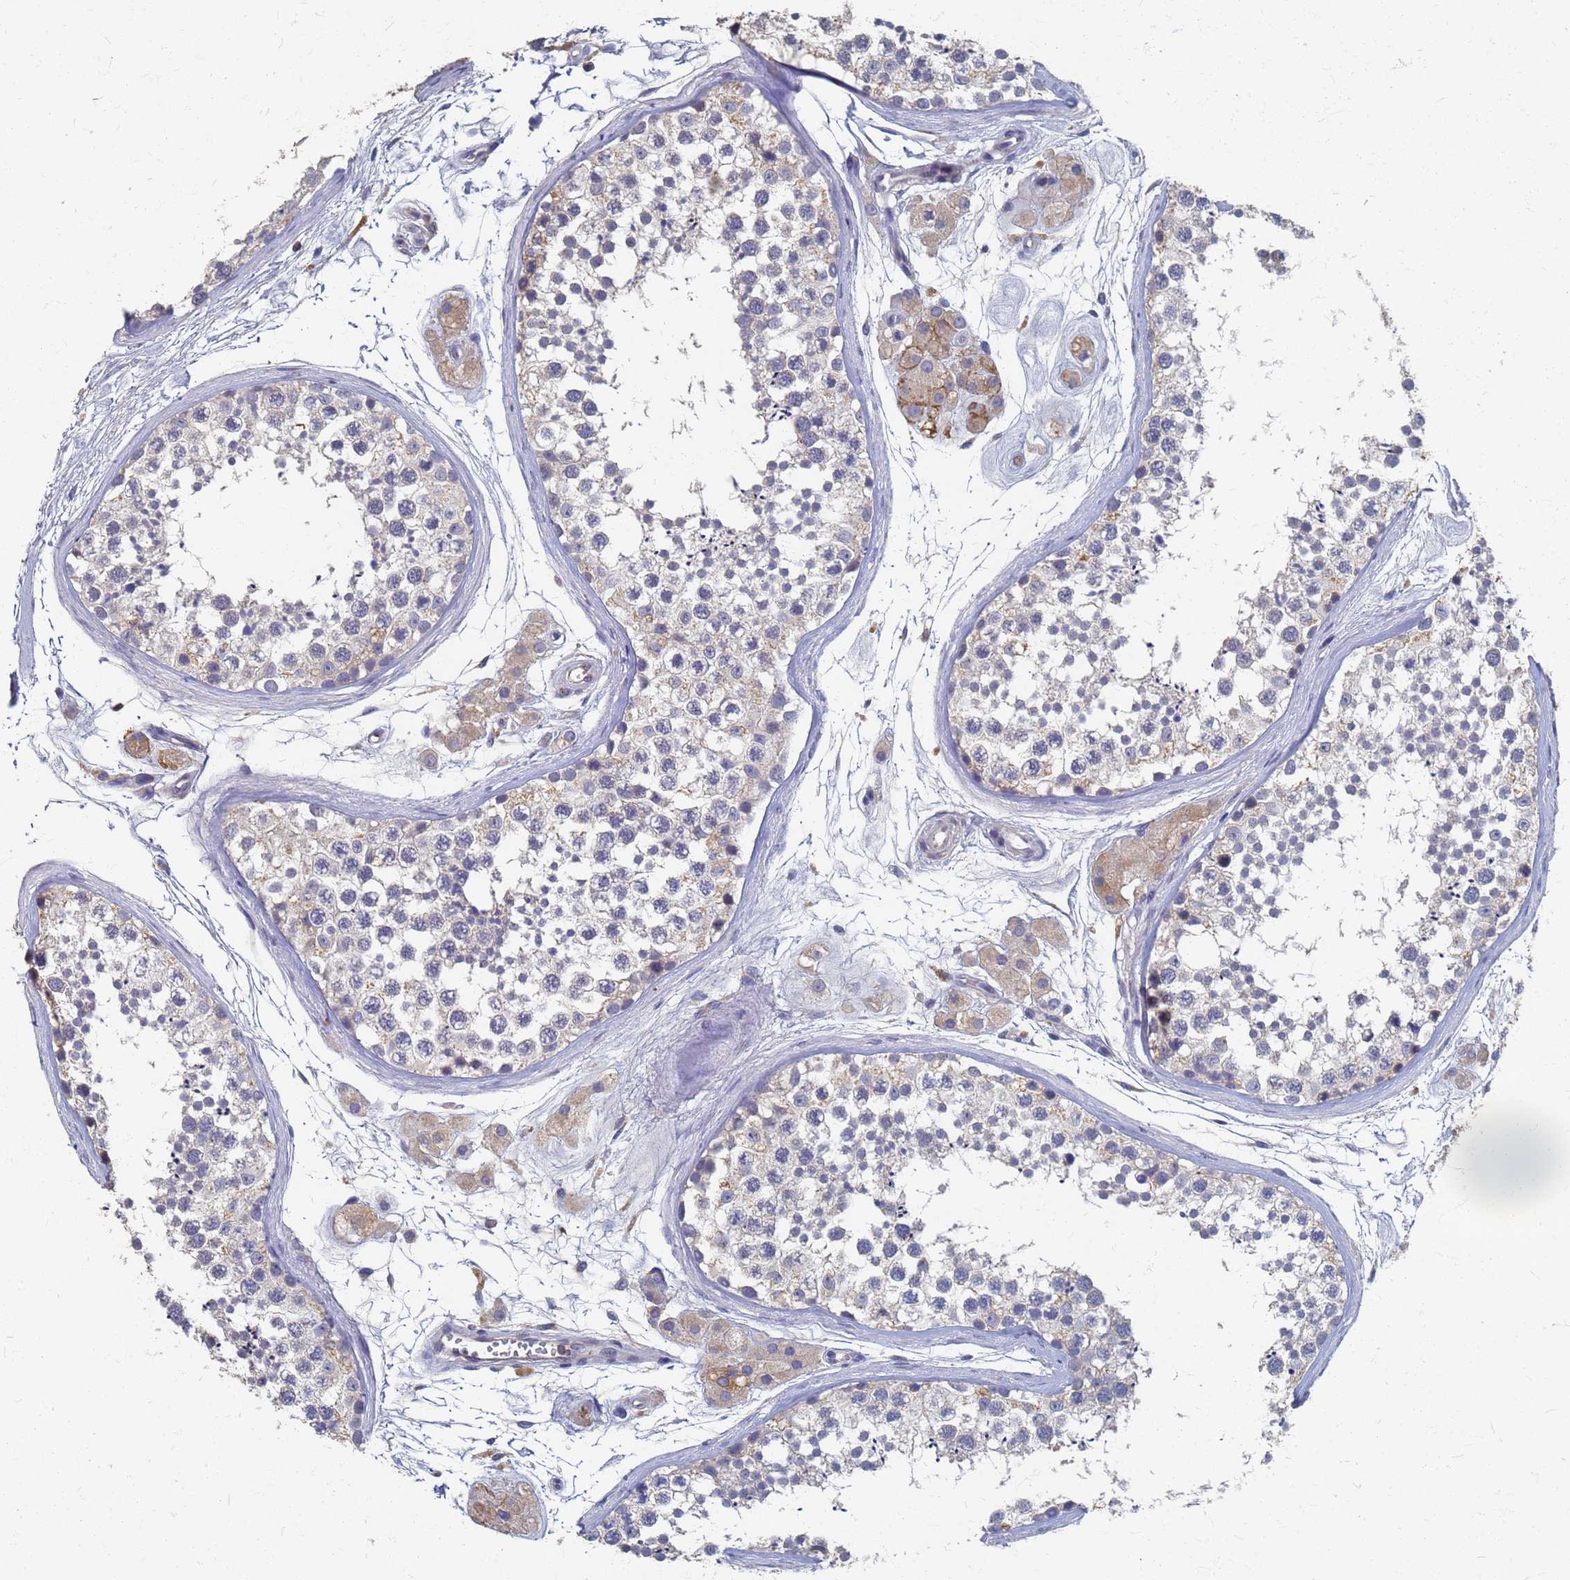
{"staining": {"intensity": "negative", "quantity": "none", "location": "none"}, "tissue": "testis", "cell_type": "Cells in seminiferous ducts", "image_type": "normal", "snomed": [{"axis": "morphology", "description": "Normal tissue, NOS"}, {"axis": "topography", "description": "Testis"}], "caption": "A high-resolution histopathology image shows IHC staining of benign testis, which exhibits no significant positivity in cells in seminiferous ducts. (Brightfield microscopy of DAB immunohistochemistry at high magnification).", "gene": "KRCC1", "patient": {"sex": "male", "age": 56}}